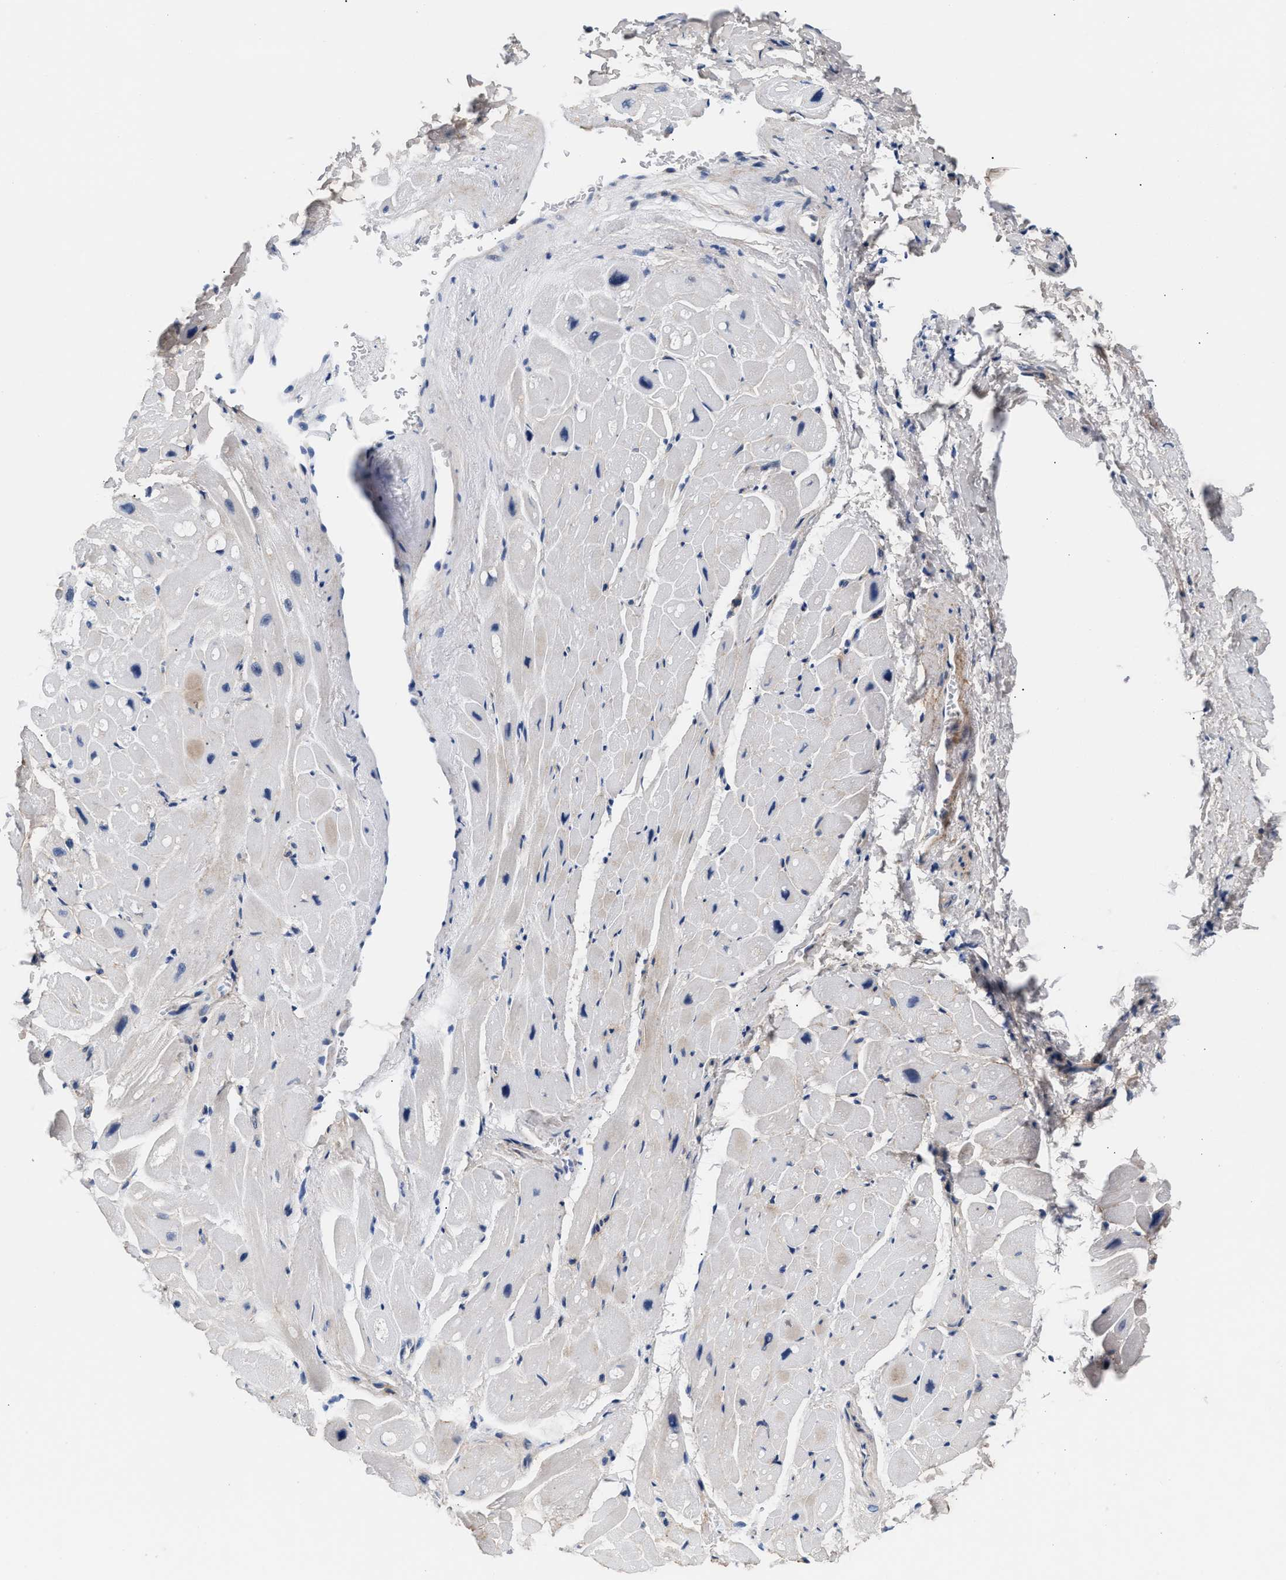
{"staining": {"intensity": "negative", "quantity": "none", "location": "none"}, "tissue": "heart muscle", "cell_type": "Cardiomyocytes", "image_type": "normal", "snomed": [{"axis": "morphology", "description": "Normal tissue, NOS"}, {"axis": "topography", "description": "Heart"}], "caption": "The micrograph exhibits no staining of cardiomyocytes in unremarkable heart muscle. The staining is performed using DAB brown chromogen with nuclei counter-stained in using hematoxylin.", "gene": "ACTL7B", "patient": {"sex": "male", "age": 49}}